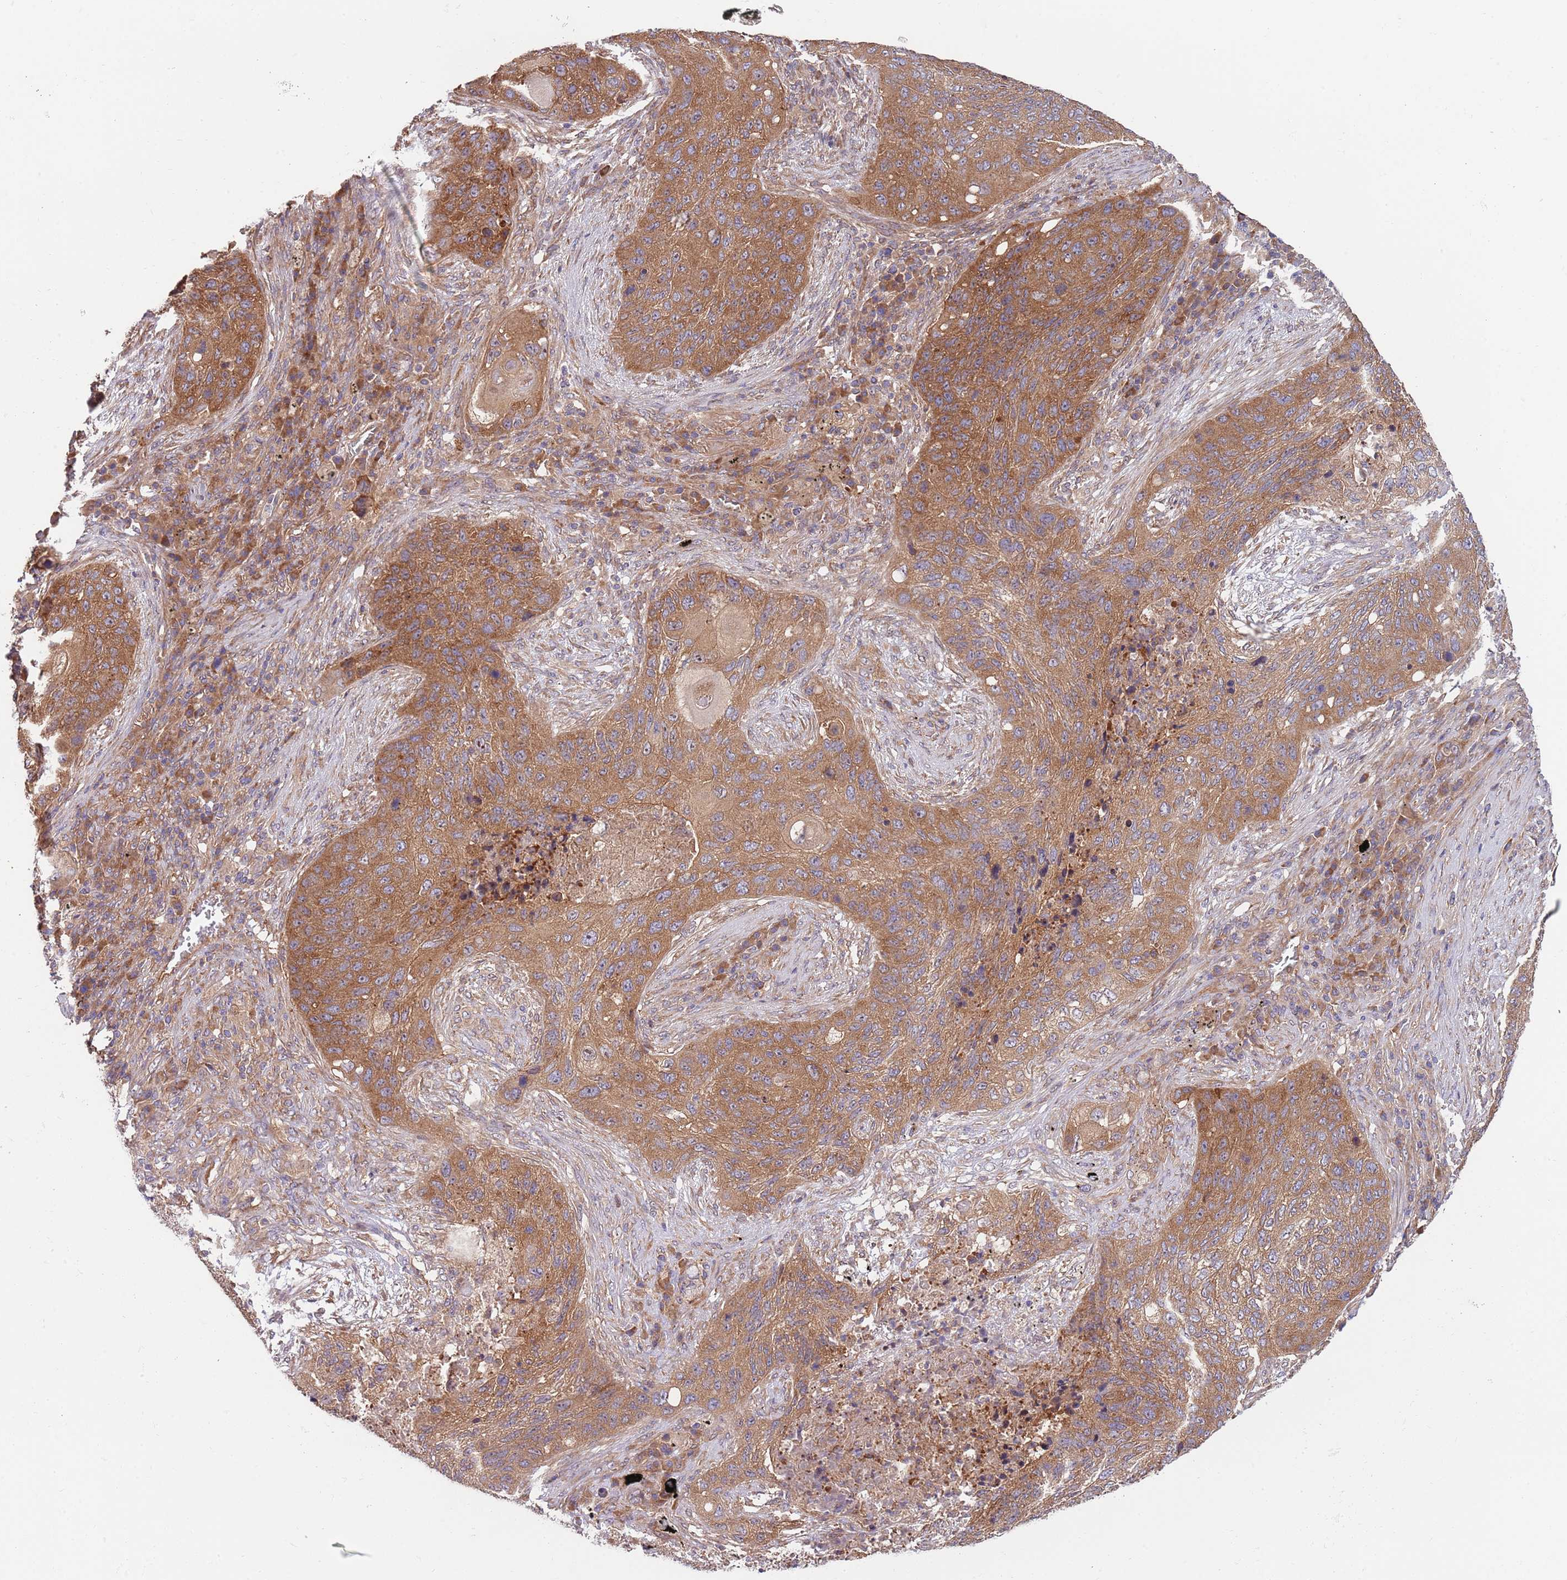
{"staining": {"intensity": "moderate", "quantity": ">75%", "location": "cytoplasmic/membranous"}, "tissue": "lung cancer", "cell_type": "Tumor cells", "image_type": "cancer", "snomed": [{"axis": "morphology", "description": "Squamous cell carcinoma, NOS"}, {"axis": "topography", "description": "Lung"}], "caption": "This micrograph reveals immunohistochemistry staining of lung cancer, with medium moderate cytoplasmic/membranous expression in approximately >75% of tumor cells.", "gene": "EIF3F", "patient": {"sex": "female", "age": 63}}